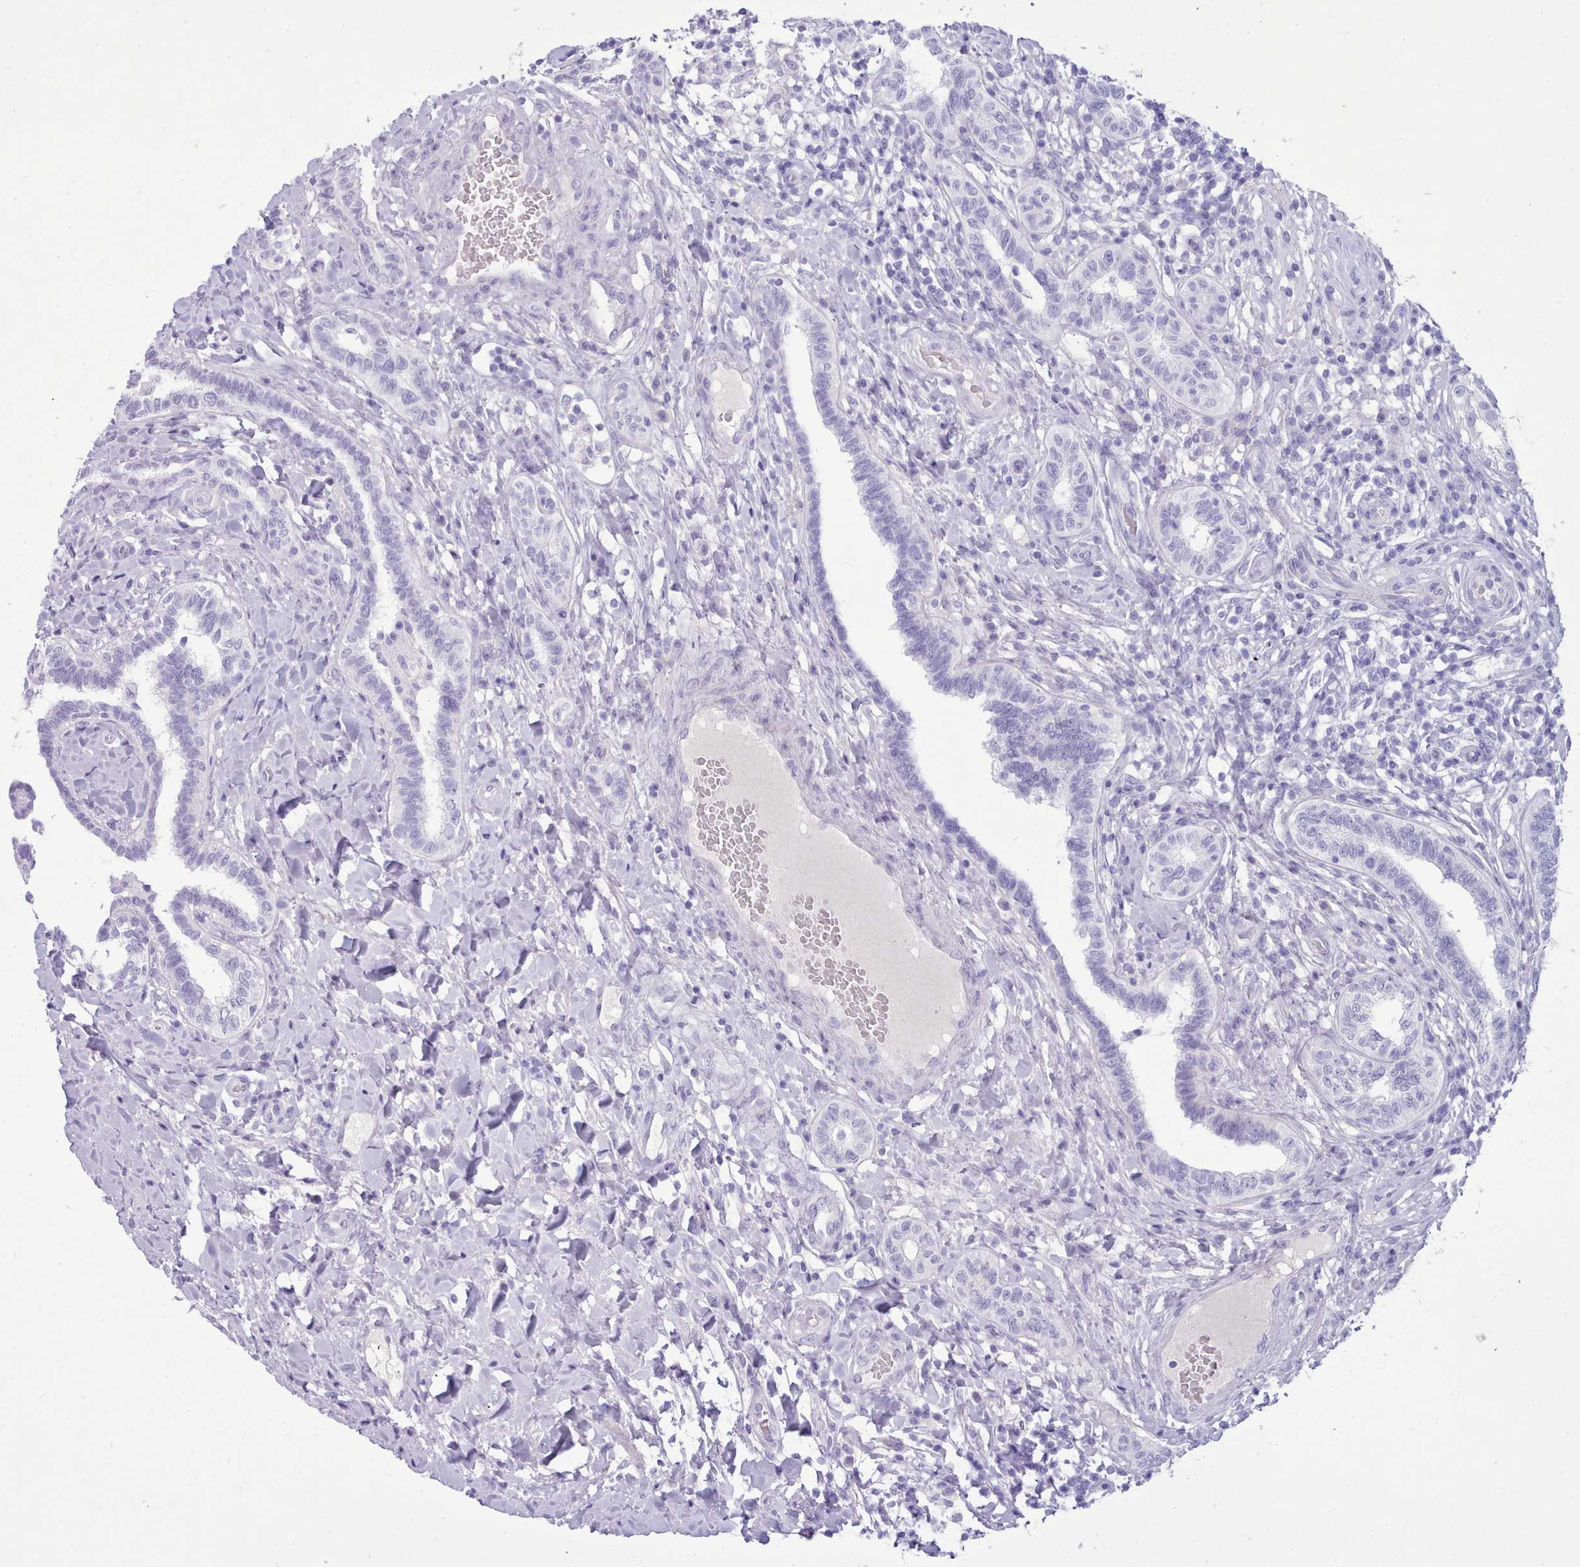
{"staining": {"intensity": "negative", "quantity": "none", "location": "none"}, "tissue": "testis cancer", "cell_type": "Tumor cells", "image_type": "cancer", "snomed": [{"axis": "morphology", "description": "Seminoma, NOS"}, {"axis": "topography", "description": "Testis"}], "caption": "DAB (3,3'-diaminobenzidine) immunohistochemical staining of testis seminoma reveals no significant expression in tumor cells. (IHC, brightfield microscopy, high magnification).", "gene": "NKX1-2", "patient": {"sex": "male", "age": 49}}